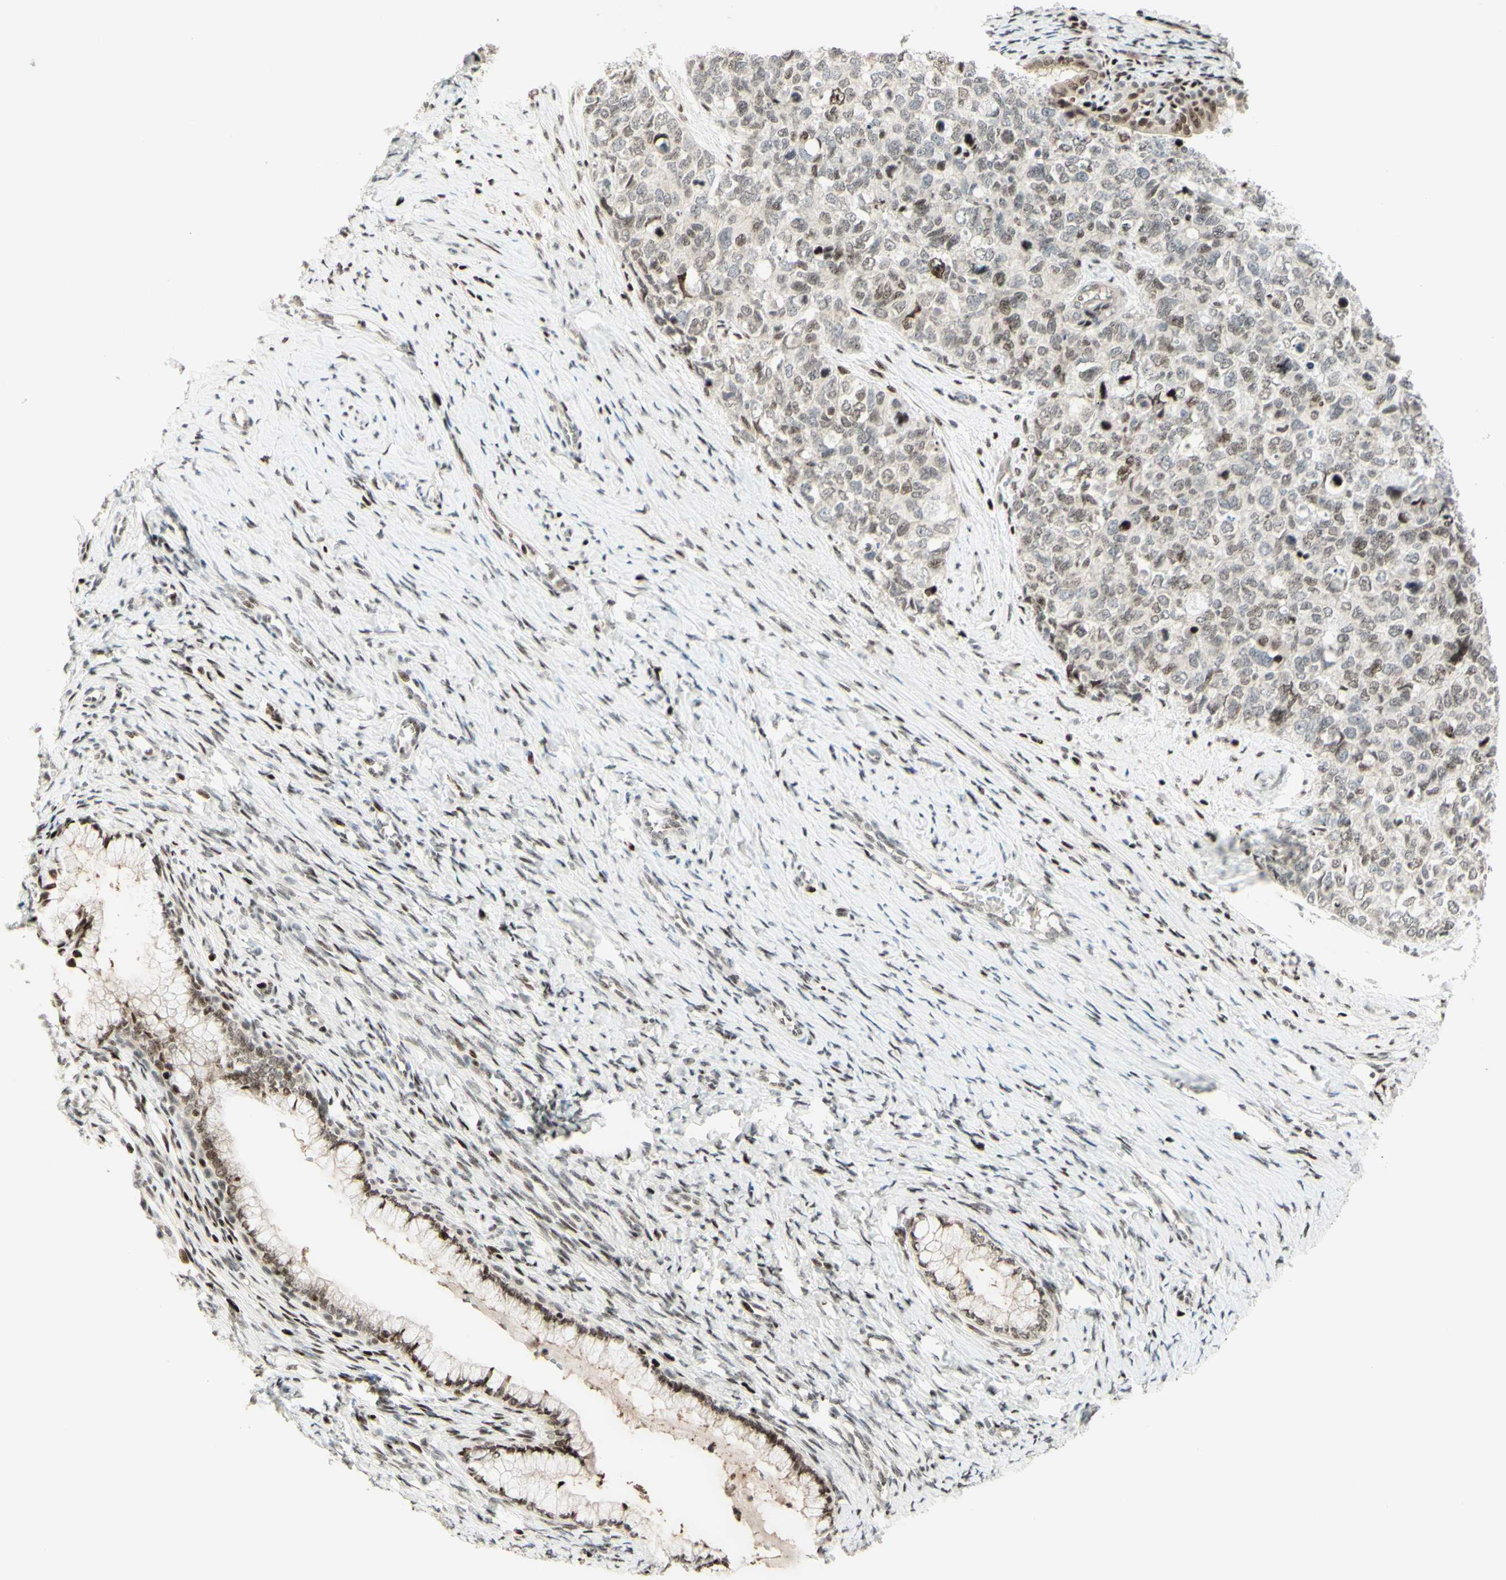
{"staining": {"intensity": "moderate", "quantity": "25%-75%", "location": "nuclear"}, "tissue": "cervical cancer", "cell_type": "Tumor cells", "image_type": "cancer", "snomed": [{"axis": "morphology", "description": "Squamous cell carcinoma, NOS"}, {"axis": "topography", "description": "Cervix"}], "caption": "Cervical squamous cell carcinoma stained for a protein exhibits moderate nuclear positivity in tumor cells. The staining was performed using DAB (3,3'-diaminobenzidine) to visualize the protein expression in brown, while the nuclei were stained in blue with hematoxylin (Magnification: 20x).", "gene": "CDKL5", "patient": {"sex": "female", "age": 63}}